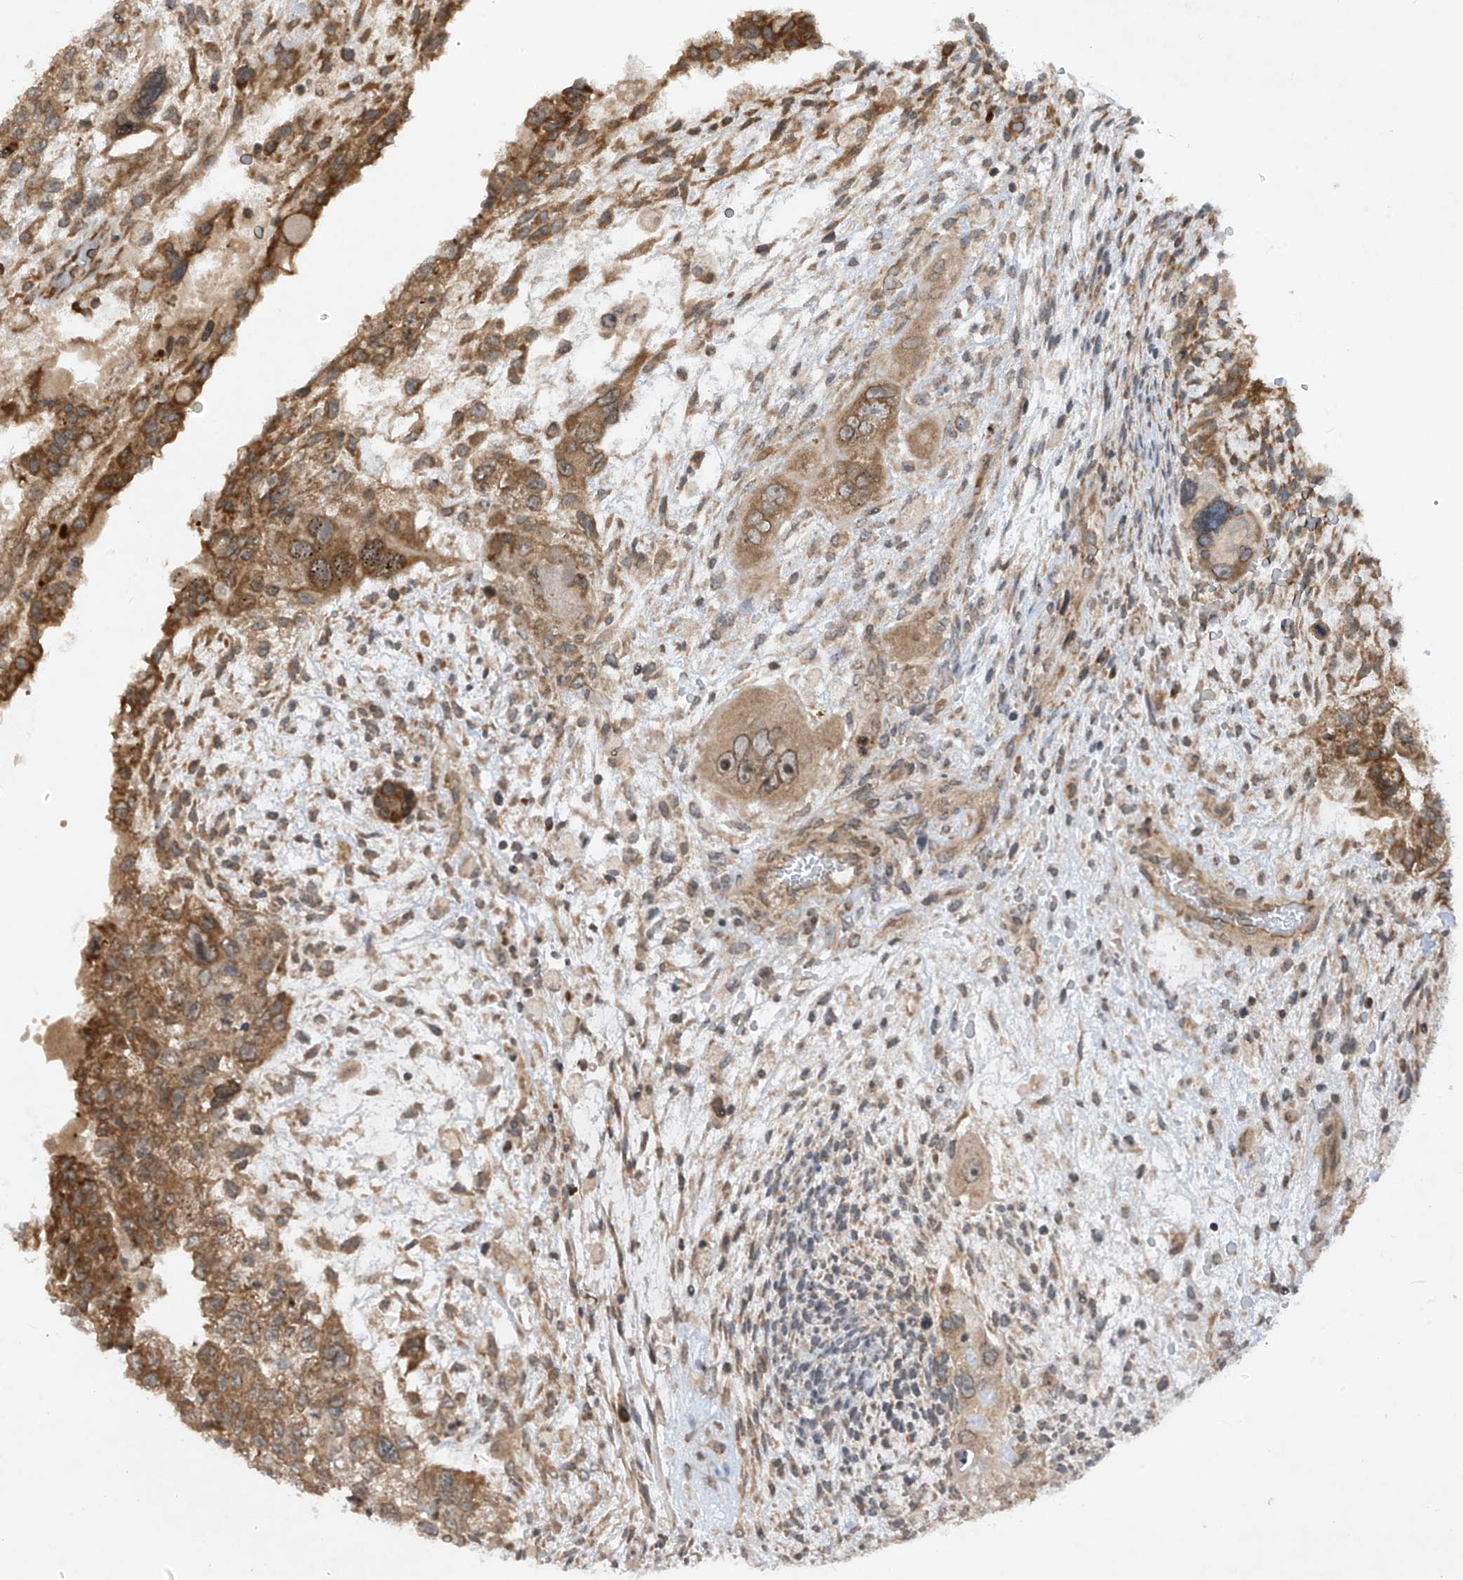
{"staining": {"intensity": "moderate", "quantity": ">75%", "location": "cytoplasmic/membranous"}, "tissue": "testis cancer", "cell_type": "Tumor cells", "image_type": "cancer", "snomed": [{"axis": "morphology", "description": "Carcinoma, Embryonal, NOS"}, {"axis": "topography", "description": "Testis"}], "caption": "Protein staining of testis cancer tissue exhibits moderate cytoplasmic/membranous expression in about >75% of tumor cells. Using DAB (brown) and hematoxylin (blue) stains, captured at high magnification using brightfield microscopy.", "gene": "RPL34", "patient": {"sex": "male", "age": 36}}